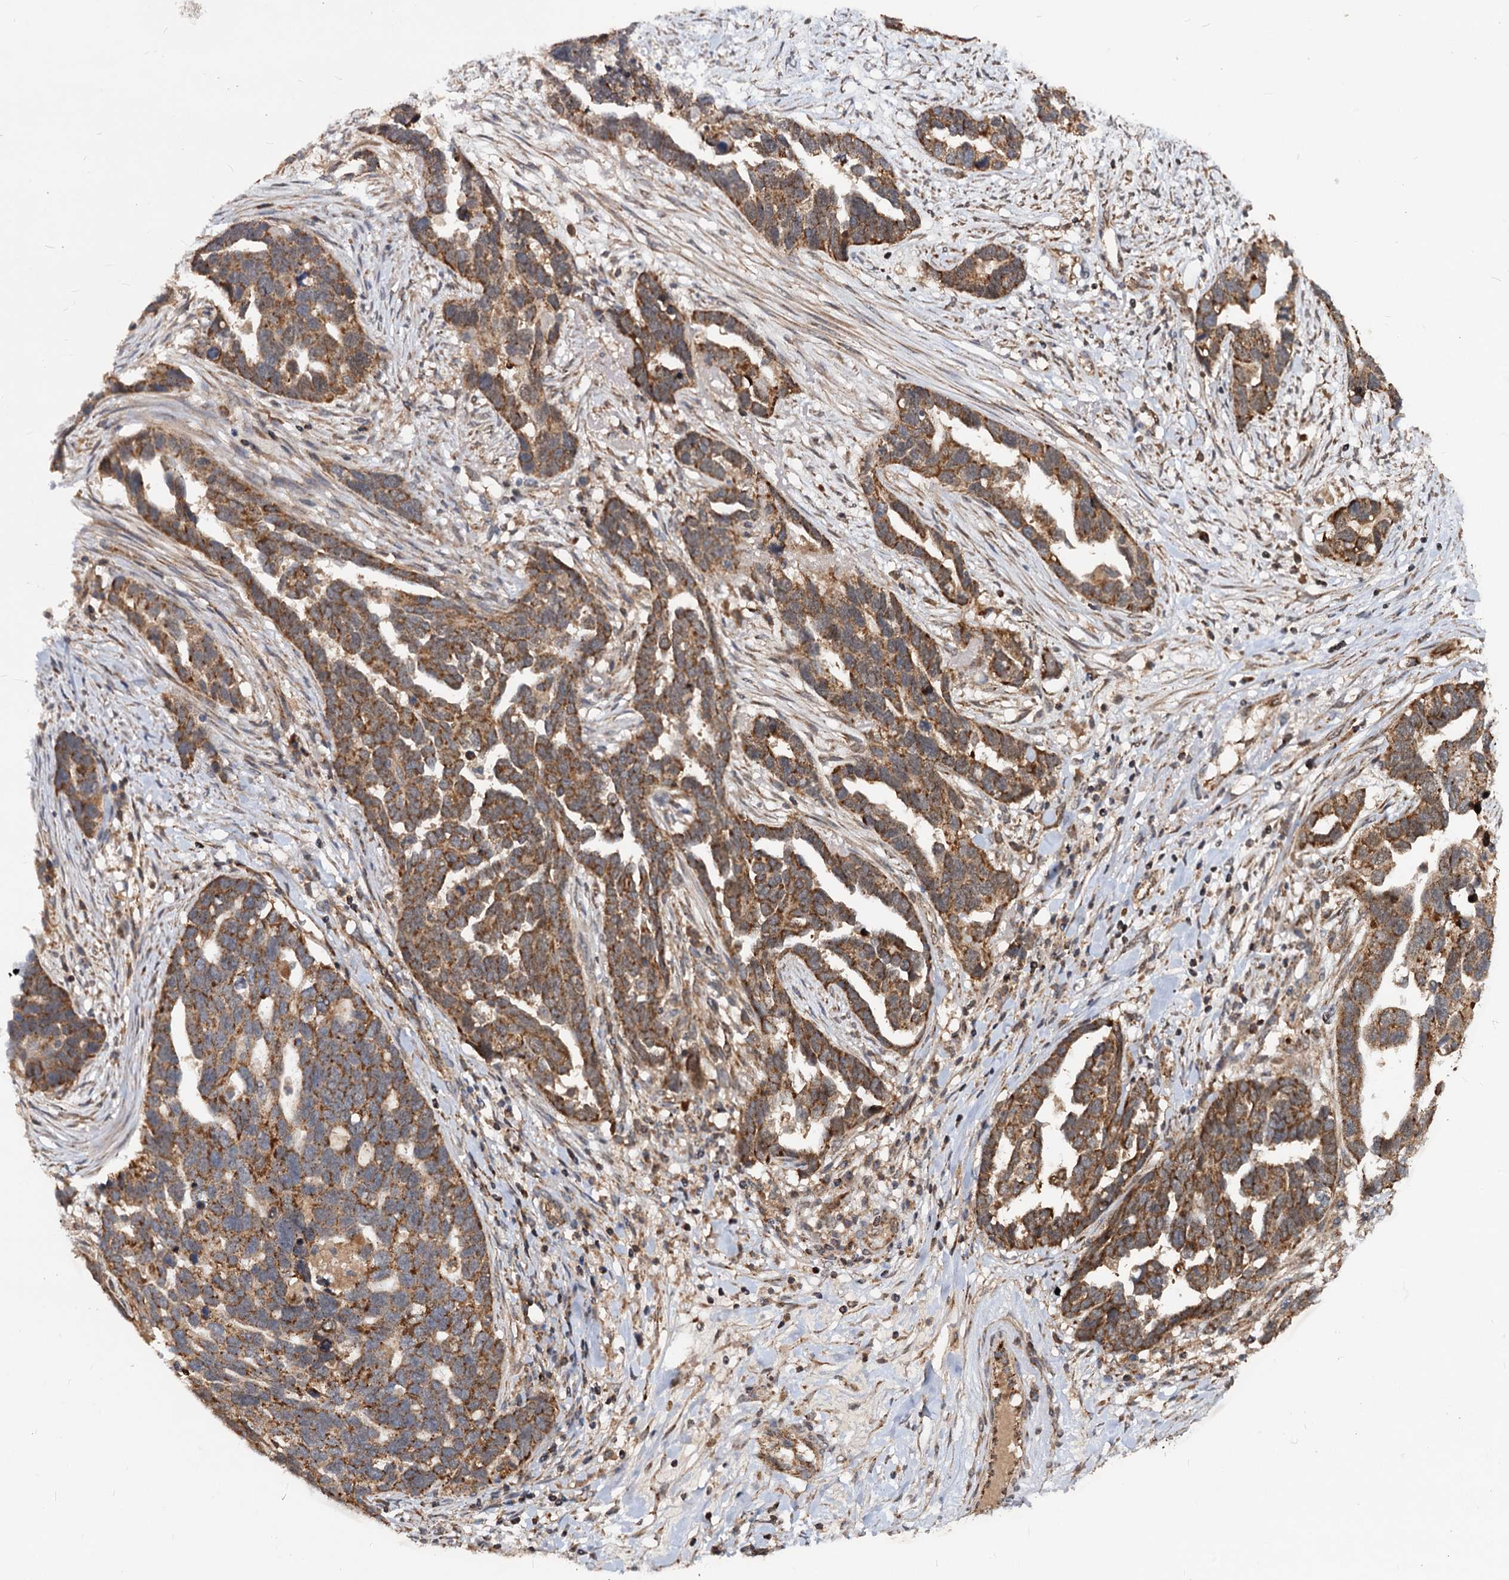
{"staining": {"intensity": "moderate", "quantity": ">75%", "location": "cytoplasmic/membranous"}, "tissue": "ovarian cancer", "cell_type": "Tumor cells", "image_type": "cancer", "snomed": [{"axis": "morphology", "description": "Cystadenocarcinoma, serous, NOS"}, {"axis": "topography", "description": "Ovary"}], "caption": "This micrograph exhibits ovarian cancer stained with IHC to label a protein in brown. The cytoplasmic/membranous of tumor cells show moderate positivity for the protein. Nuclei are counter-stained blue.", "gene": "CEP76", "patient": {"sex": "female", "age": 54}}